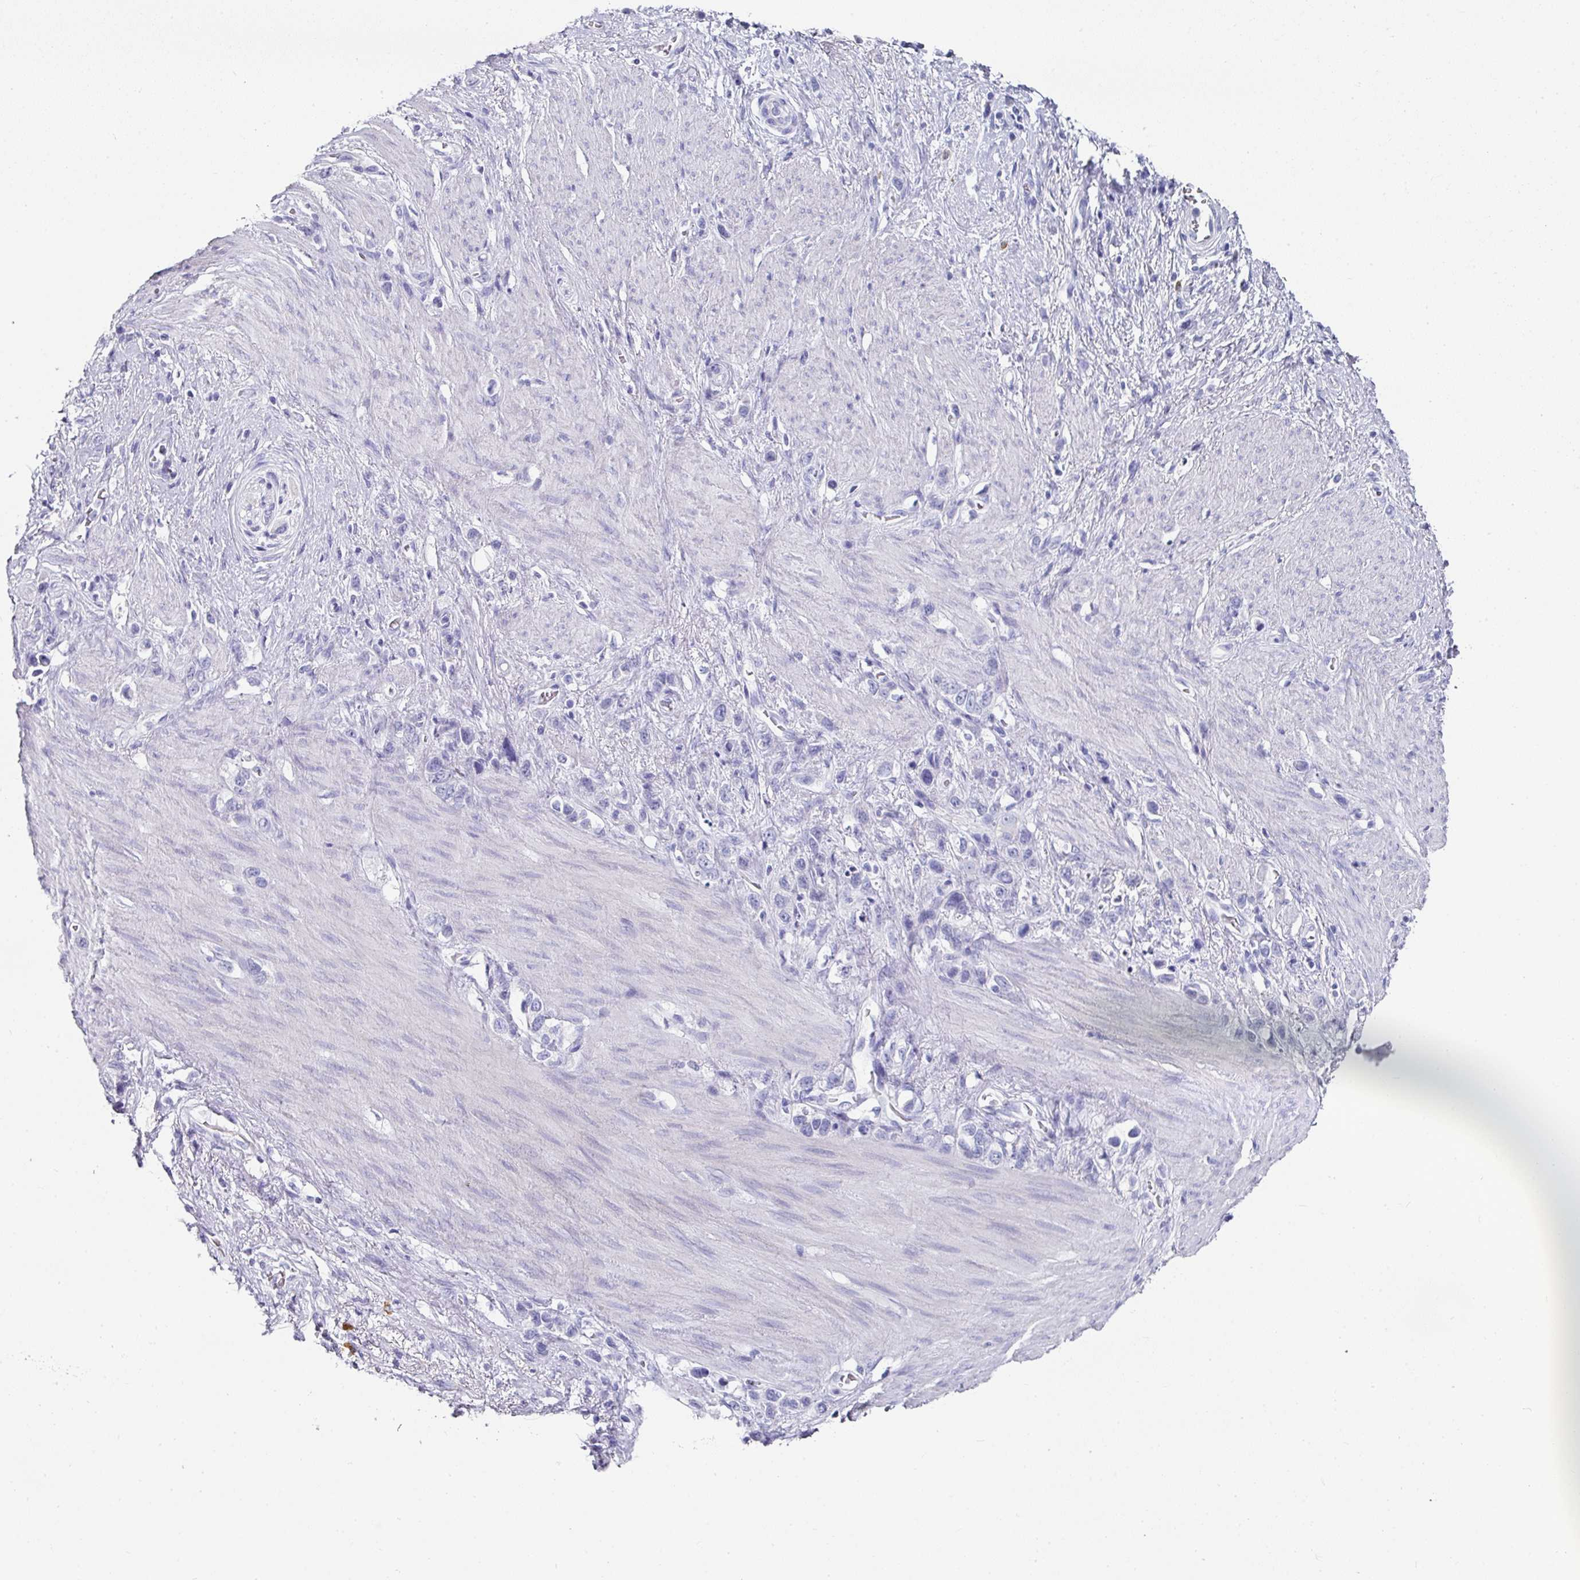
{"staining": {"intensity": "negative", "quantity": "none", "location": "none"}, "tissue": "stomach cancer", "cell_type": "Tumor cells", "image_type": "cancer", "snomed": [{"axis": "morphology", "description": "Adenocarcinoma, NOS"}, {"axis": "topography", "description": "Stomach"}], "caption": "Immunohistochemical staining of stomach cancer displays no significant expression in tumor cells.", "gene": "SETBP1", "patient": {"sex": "female", "age": 65}}